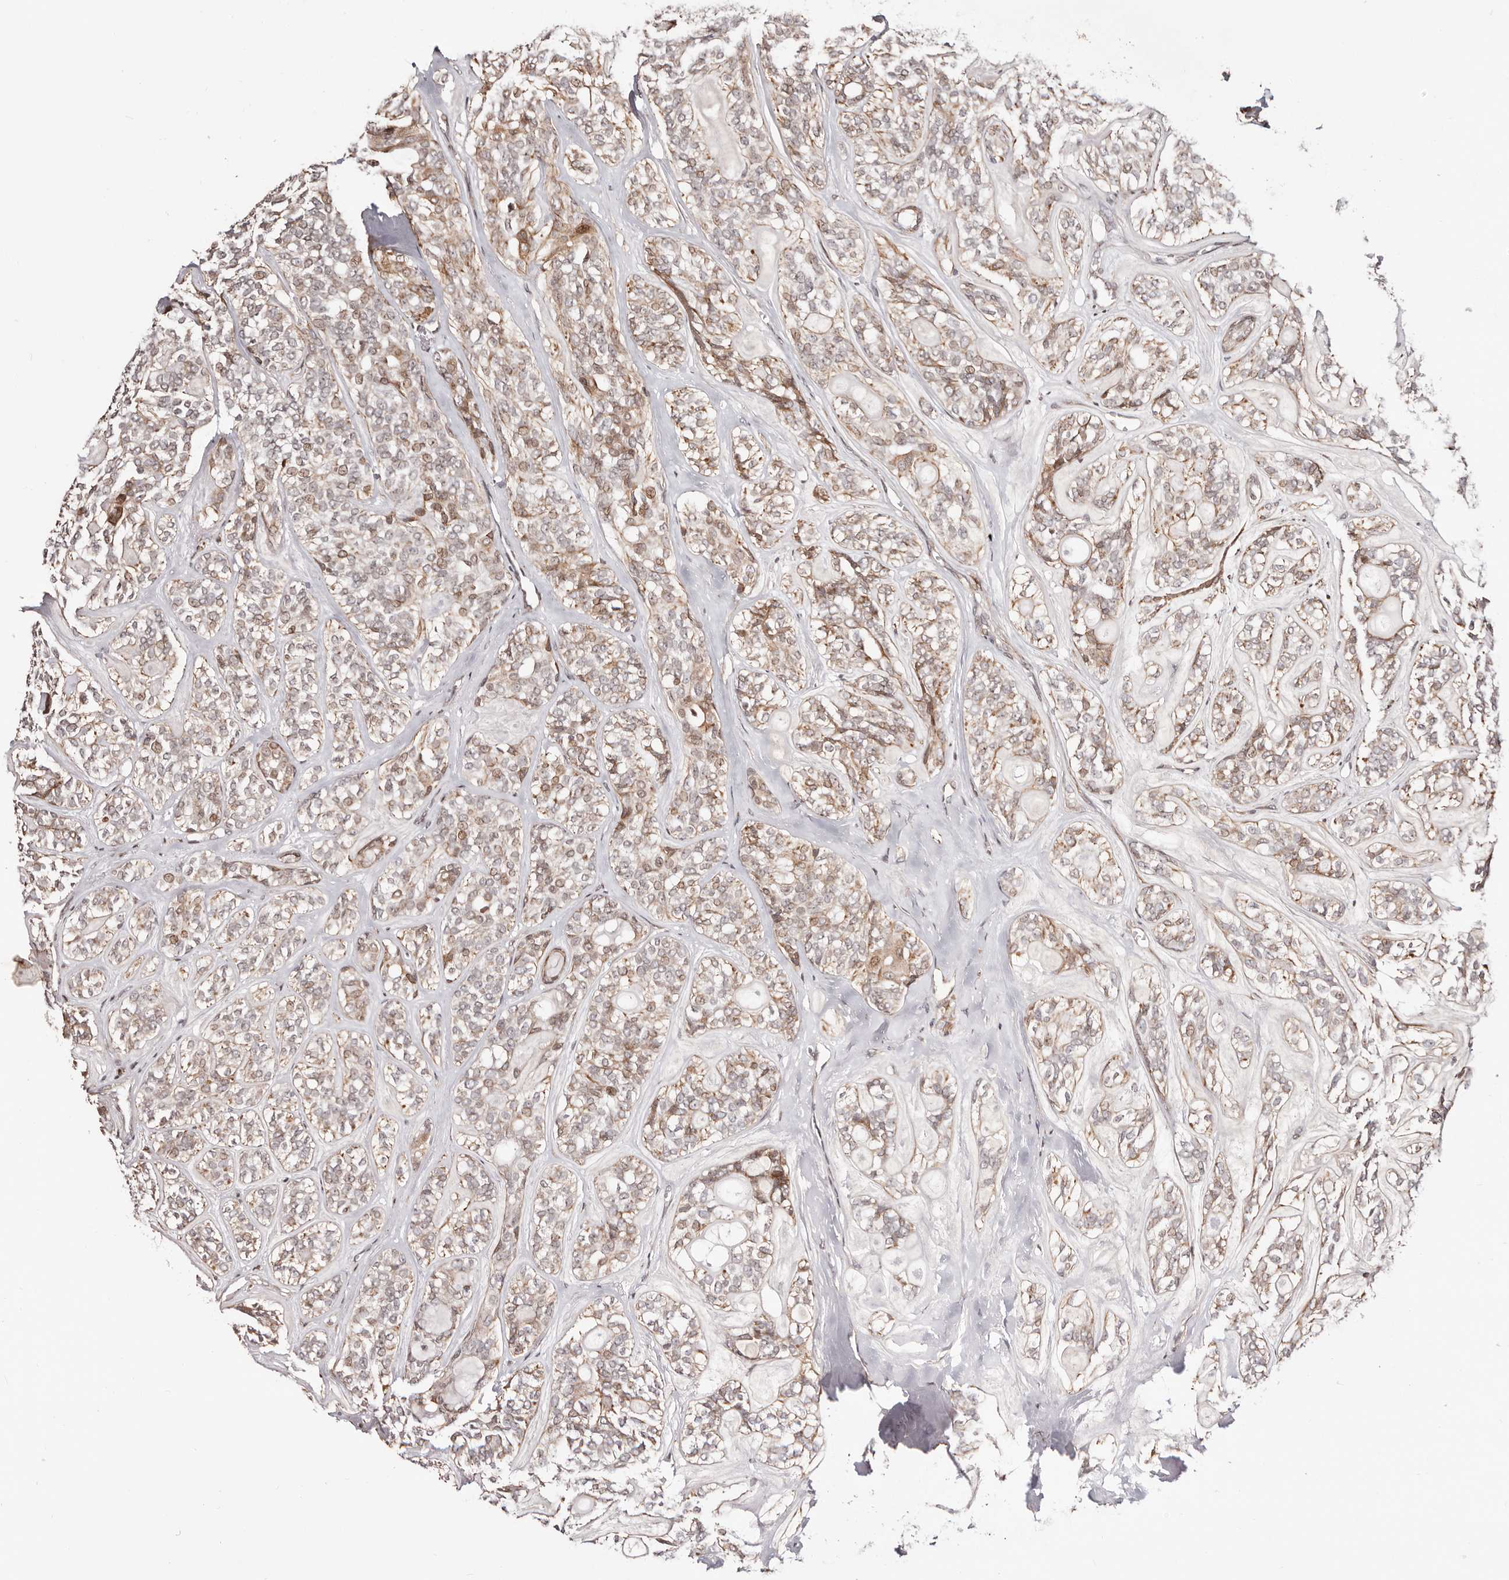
{"staining": {"intensity": "moderate", "quantity": "25%-75%", "location": "cytoplasmic/membranous"}, "tissue": "head and neck cancer", "cell_type": "Tumor cells", "image_type": "cancer", "snomed": [{"axis": "morphology", "description": "Adenocarcinoma, NOS"}, {"axis": "topography", "description": "Head-Neck"}], "caption": "Immunohistochemical staining of human adenocarcinoma (head and neck) exhibits medium levels of moderate cytoplasmic/membranous protein staining in about 25%-75% of tumor cells.", "gene": "HIVEP3", "patient": {"sex": "male", "age": 66}}